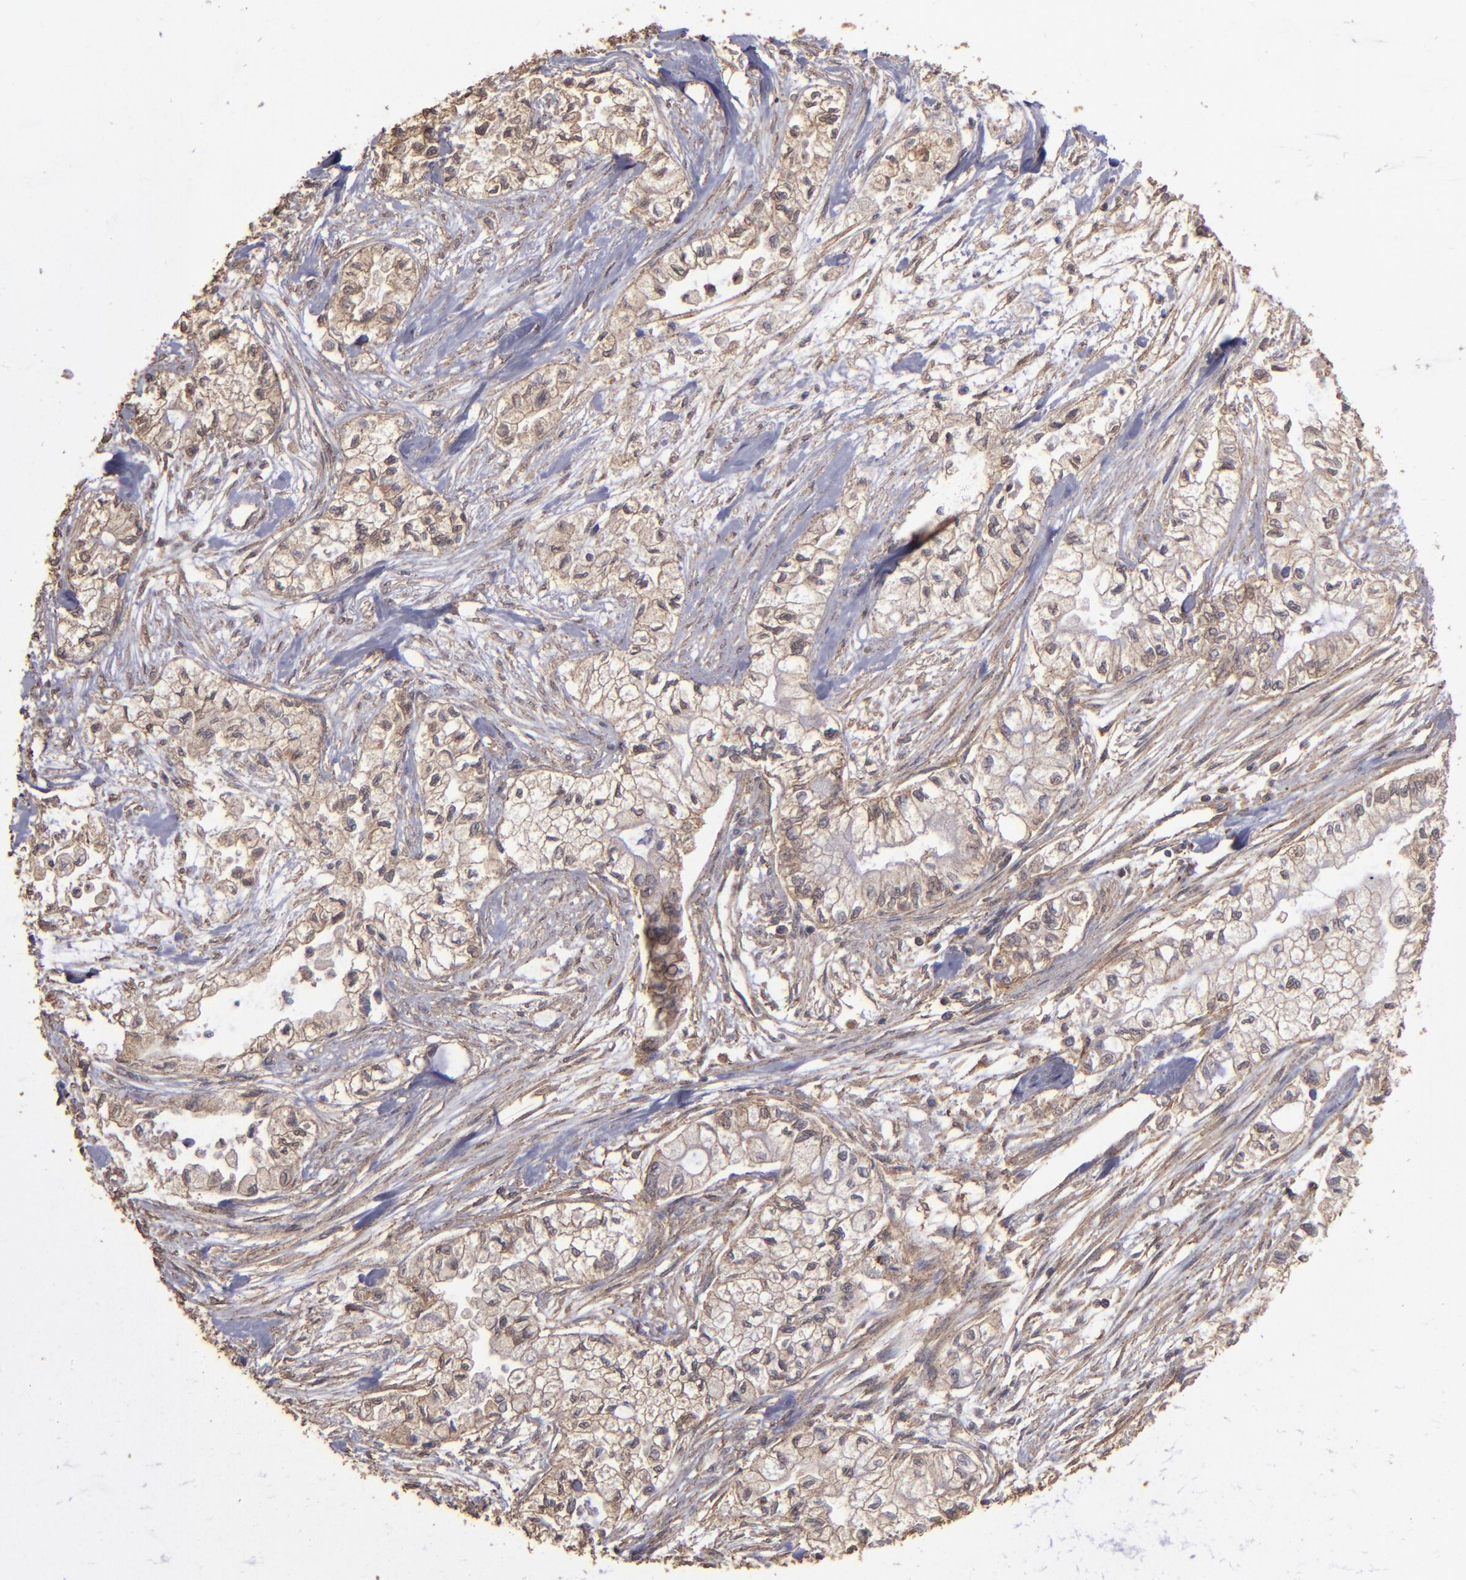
{"staining": {"intensity": "moderate", "quantity": "25%-75%", "location": "cytoplasmic/membranous"}, "tissue": "pancreatic cancer", "cell_type": "Tumor cells", "image_type": "cancer", "snomed": [{"axis": "morphology", "description": "Adenocarcinoma, NOS"}, {"axis": "topography", "description": "Pancreas"}], "caption": "A brown stain shows moderate cytoplasmic/membranous staining of a protein in human adenocarcinoma (pancreatic) tumor cells. (DAB IHC, brown staining for protein, blue staining for nuclei).", "gene": "FAT1", "patient": {"sex": "male", "age": 79}}